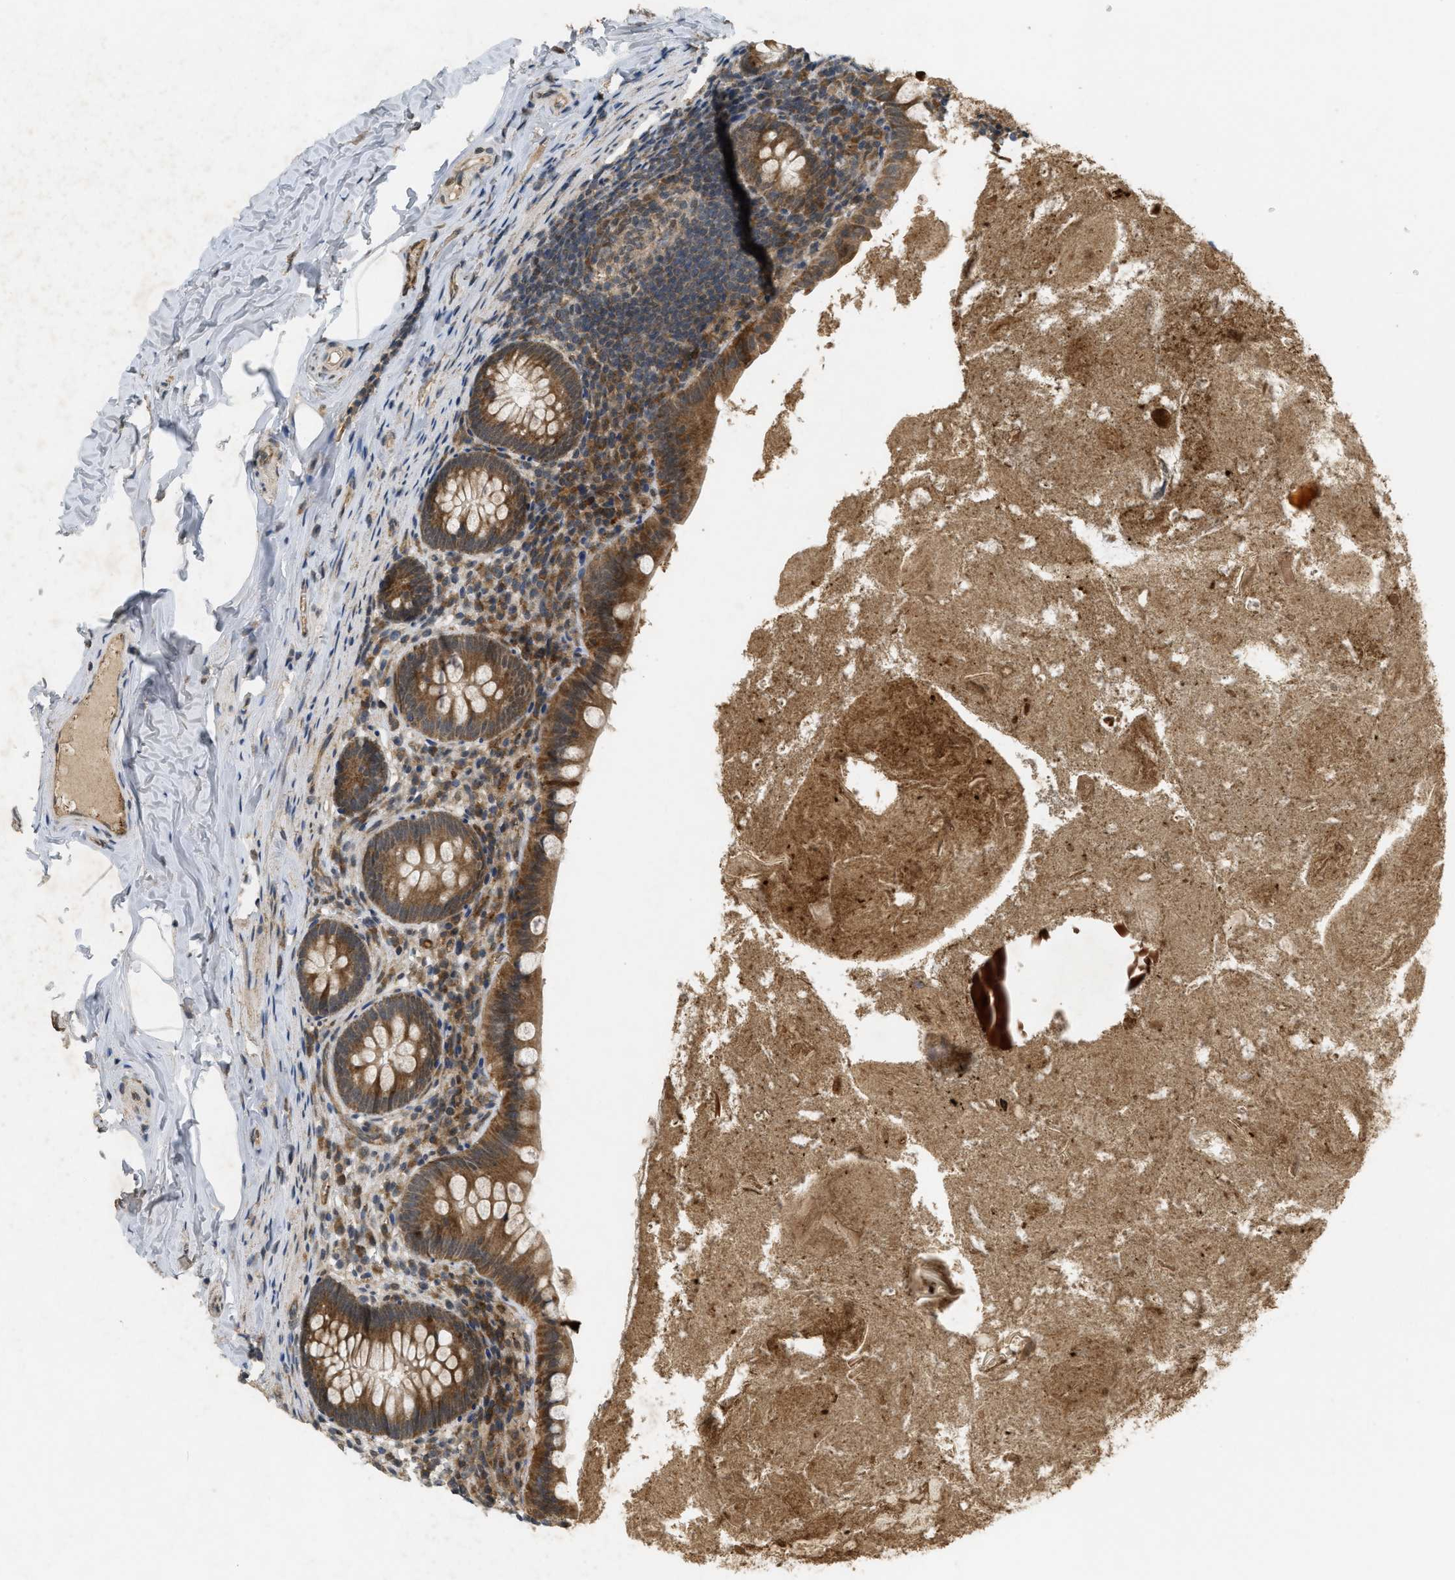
{"staining": {"intensity": "moderate", "quantity": ">75%", "location": "cytoplasmic/membranous"}, "tissue": "appendix", "cell_type": "Glandular cells", "image_type": "normal", "snomed": [{"axis": "morphology", "description": "Normal tissue, NOS"}, {"axis": "topography", "description": "Appendix"}], "caption": "Brown immunohistochemical staining in benign human appendix displays moderate cytoplasmic/membranous positivity in about >75% of glandular cells.", "gene": "PRKD1", "patient": {"sex": "male", "age": 52}}